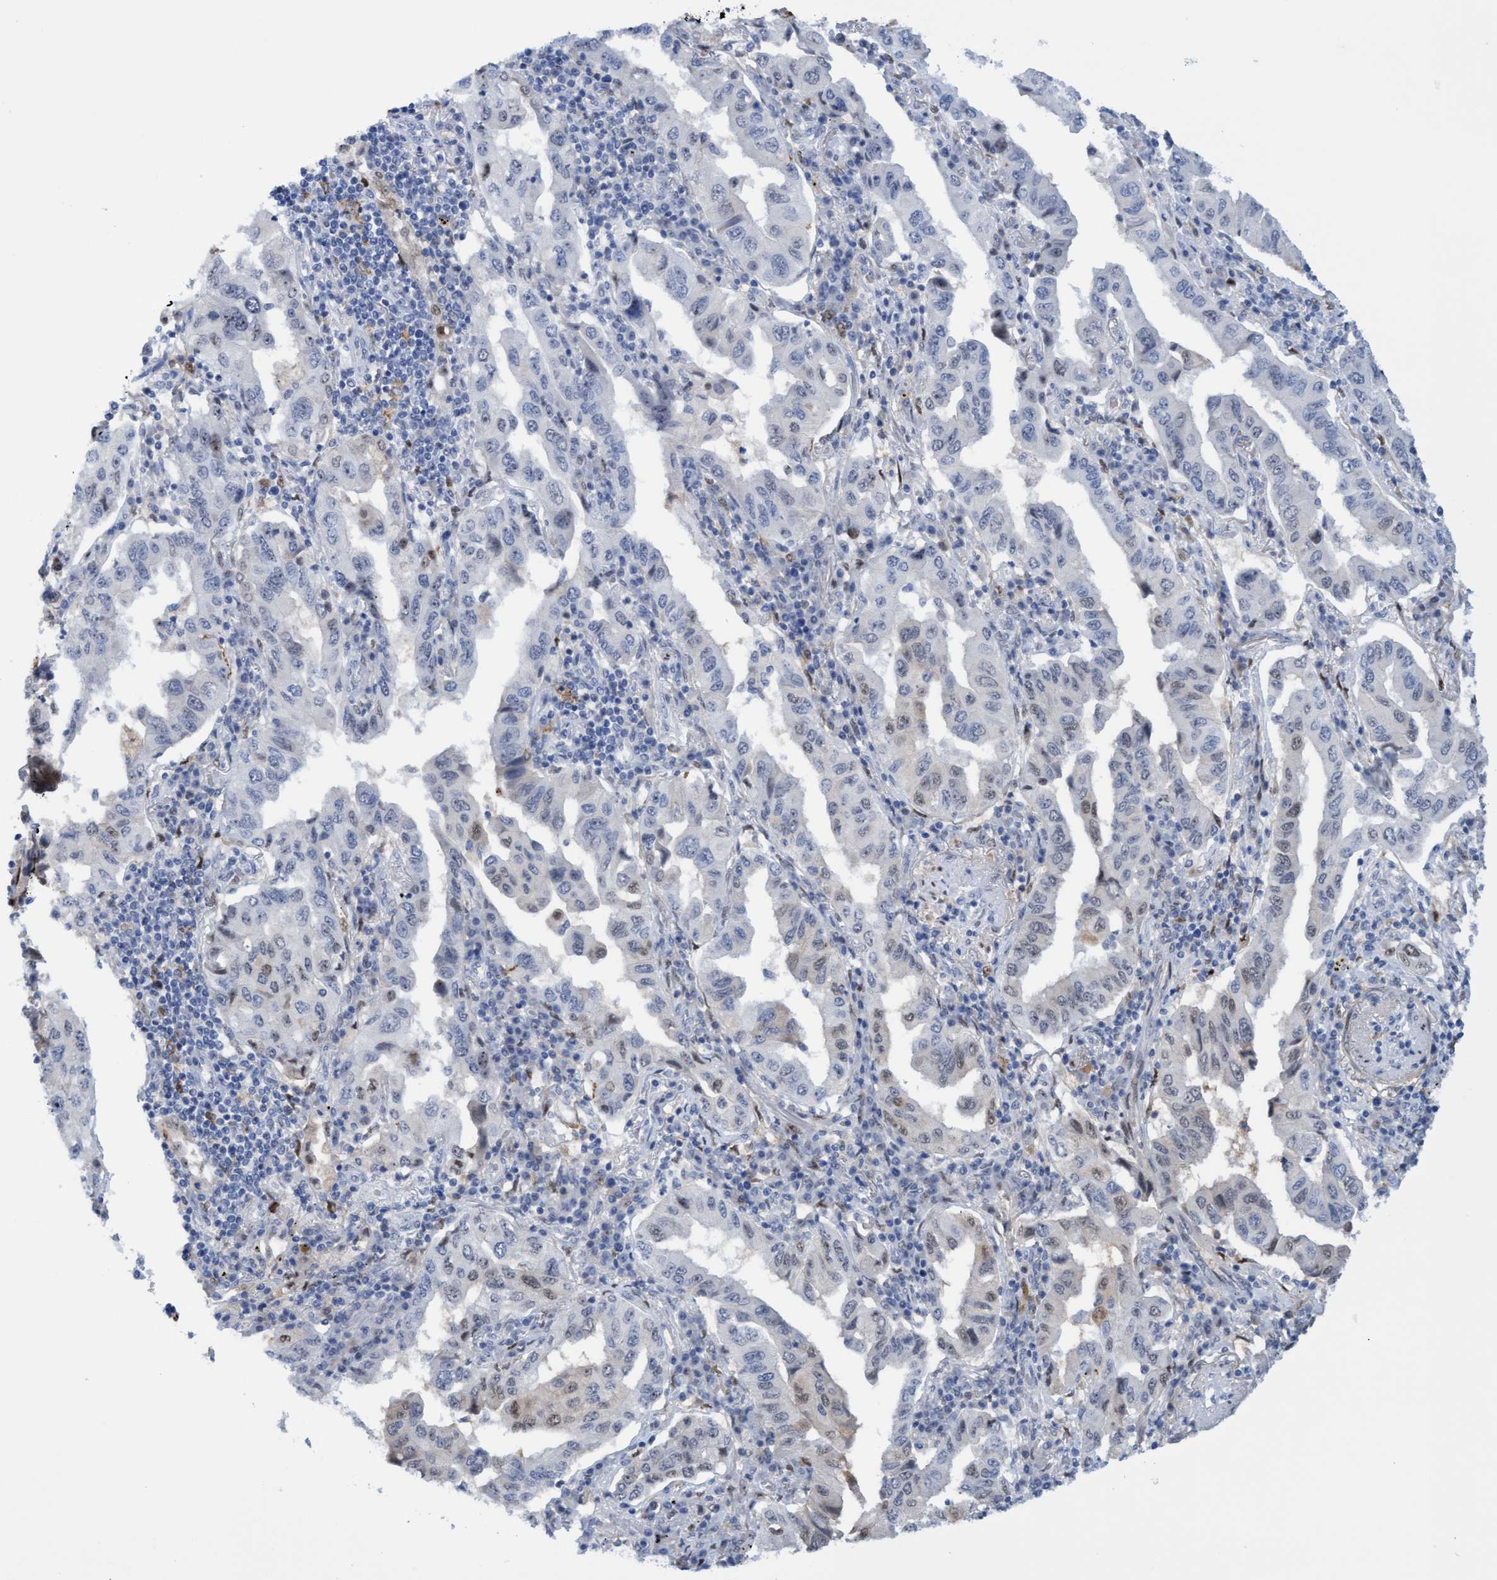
{"staining": {"intensity": "moderate", "quantity": "25%-75%", "location": "cytoplasmic/membranous,nuclear"}, "tissue": "lung cancer", "cell_type": "Tumor cells", "image_type": "cancer", "snomed": [{"axis": "morphology", "description": "Adenocarcinoma, NOS"}, {"axis": "topography", "description": "Lung"}], "caption": "The histopathology image exhibits immunohistochemical staining of lung cancer (adenocarcinoma). There is moderate cytoplasmic/membranous and nuclear positivity is seen in approximately 25%-75% of tumor cells.", "gene": "PINX1", "patient": {"sex": "female", "age": 65}}